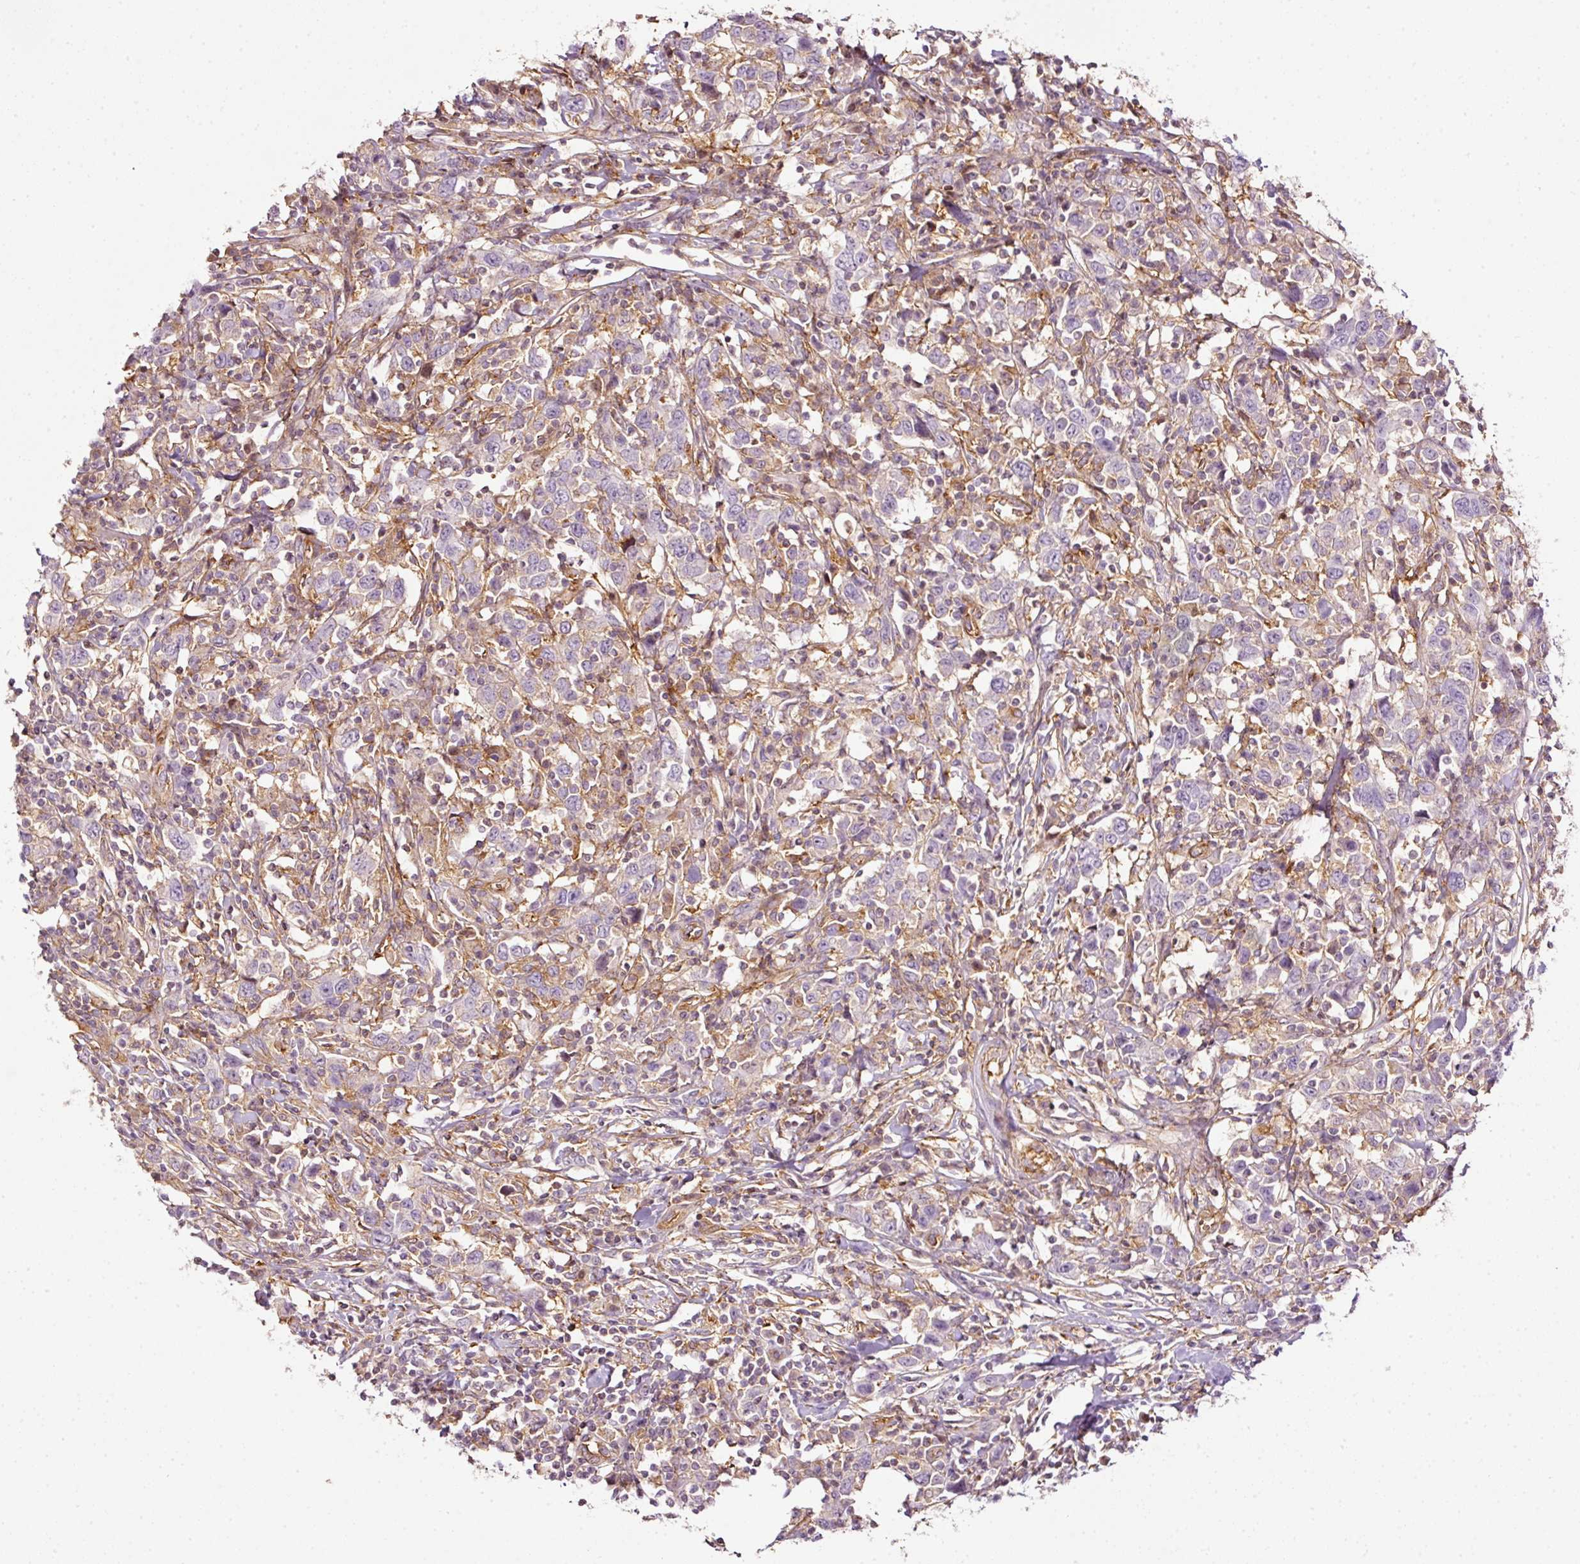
{"staining": {"intensity": "negative", "quantity": "none", "location": "none"}, "tissue": "urothelial cancer", "cell_type": "Tumor cells", "image_type": "cancer", "snomed": [{"axis": "morphology", "description": "Urothelial carcinoma, High grade"}, {"axis": "topography", "description": "Urinary bladder"}], "caption": "Urothelial cancer stained for a protein using immunohistochemistry demonstrates no expression tumor cells.", "gene": "SCNM1", "patient": {"sex": "male", "age": 61}}